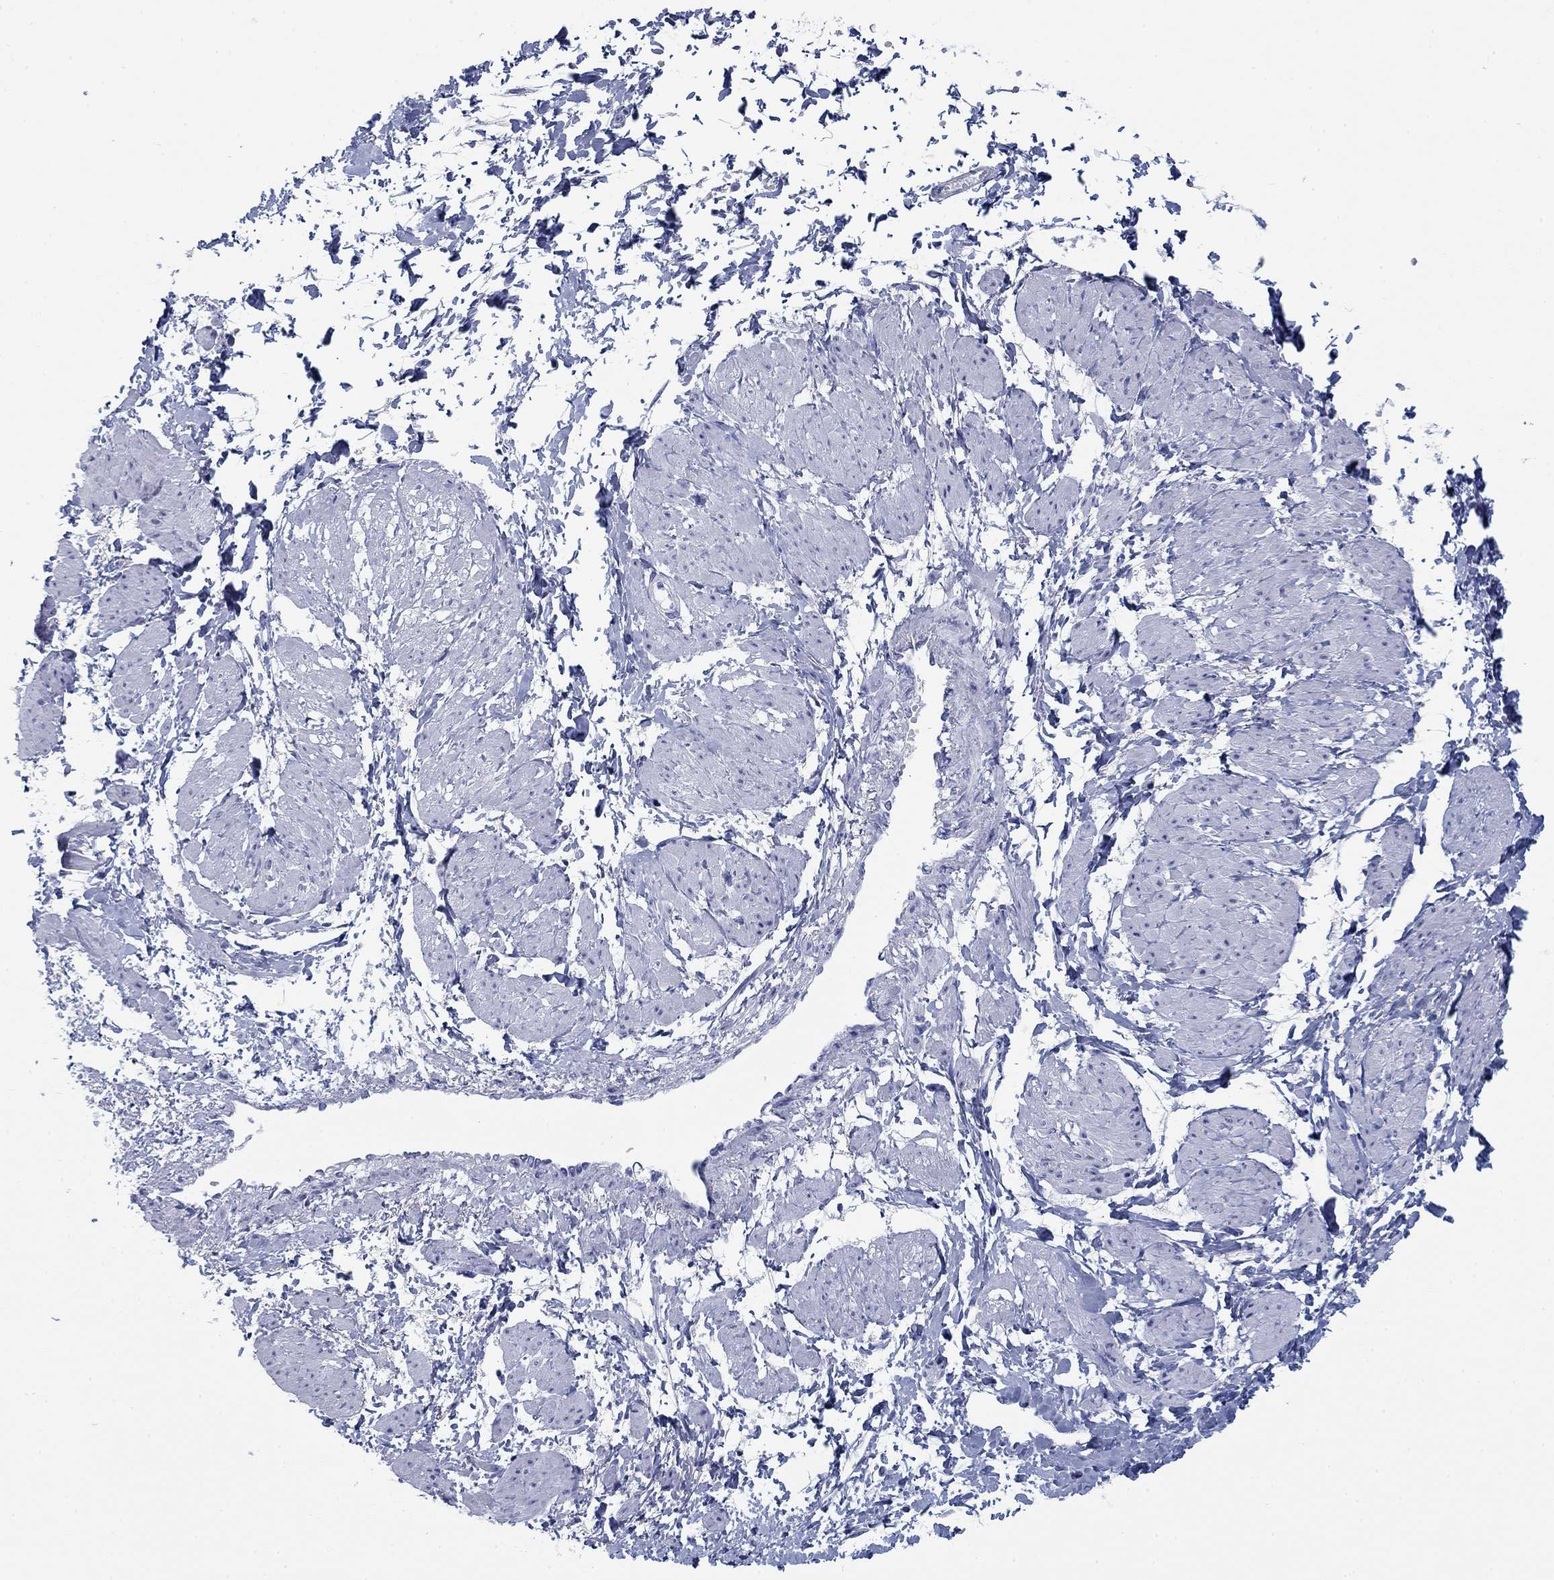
{"staining": {"intensity": "negative", "quantity": "none", "location": "none"}, "tissue": "smooth muscle", "cell_type": "Smooth muscle cells", "image_type": "normal", "snomed": [{"axis": "morphology", "description": "Normal tissue, NOS"}, {"axis": "topography", "description": "Smooth muscle"}, {"axis": "topography", "description": "Uterus"}], "caption": "Smooth muscle cells are negative for brown protein staining in unremarkable smooth muscle. (Immunohistochemistry, brightfield microscopy, high magnification).", "gene": "DNAL1", "patient": {"sex": "female", "age": 39}}